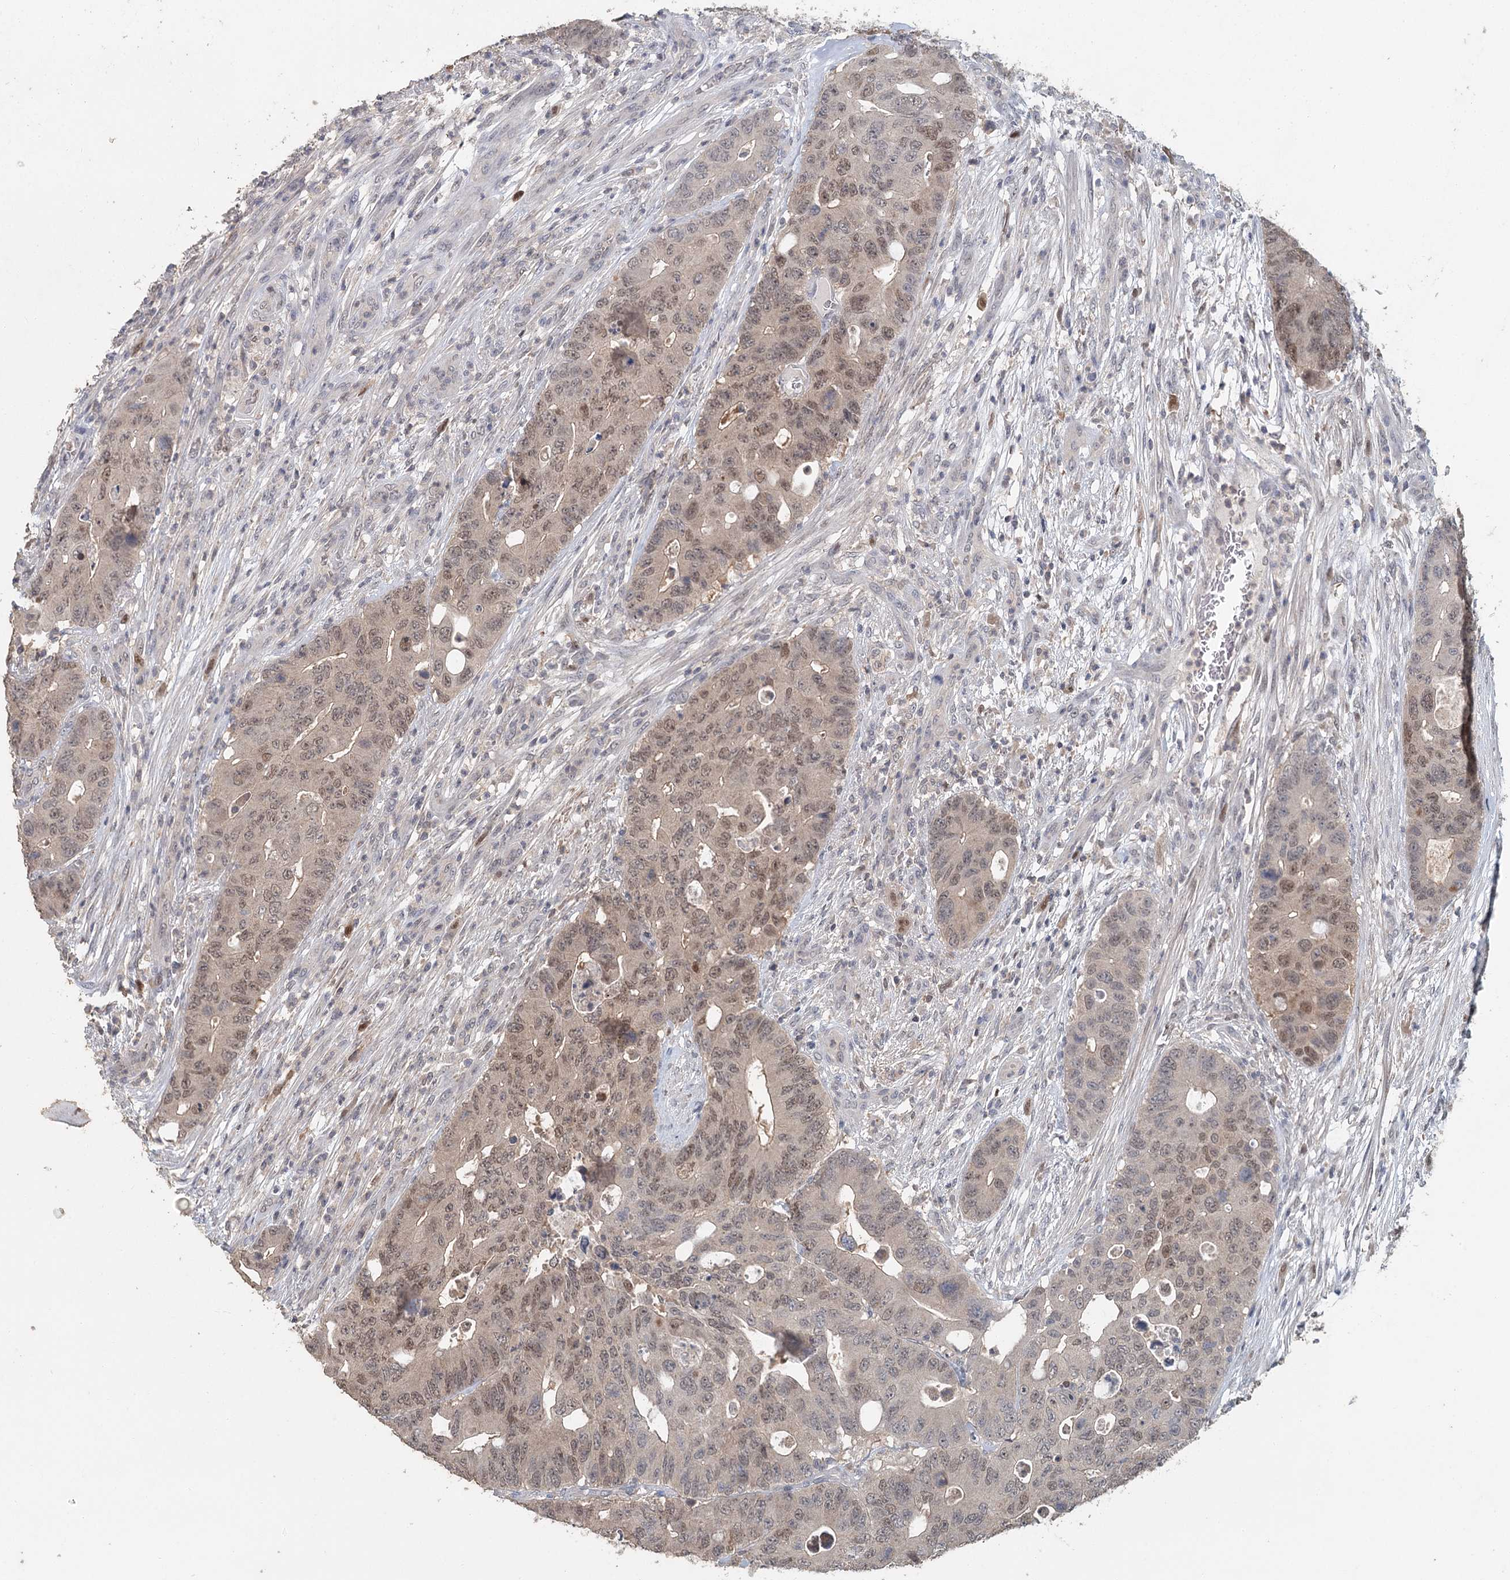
{"staining": {"intensity": "moderate", "quantity": "25%-75%", "location": "nuclear"}, "tissue": "colorectal cancer", "cell_type": "Tumor cells", "image_type": "cancer", "snomed": [{"axis": "morphology", "description": "Adenocarcinoma, NOS"}, {"axis": "topography", "description": "Colon"}], "caption": "A brown stain labels moderate nuclear expression of a protein in colorectal cancer (adenocarcinoma) tumor cells.", "gene": "ADK", "patient": {"sex": "male", "age": 71}}